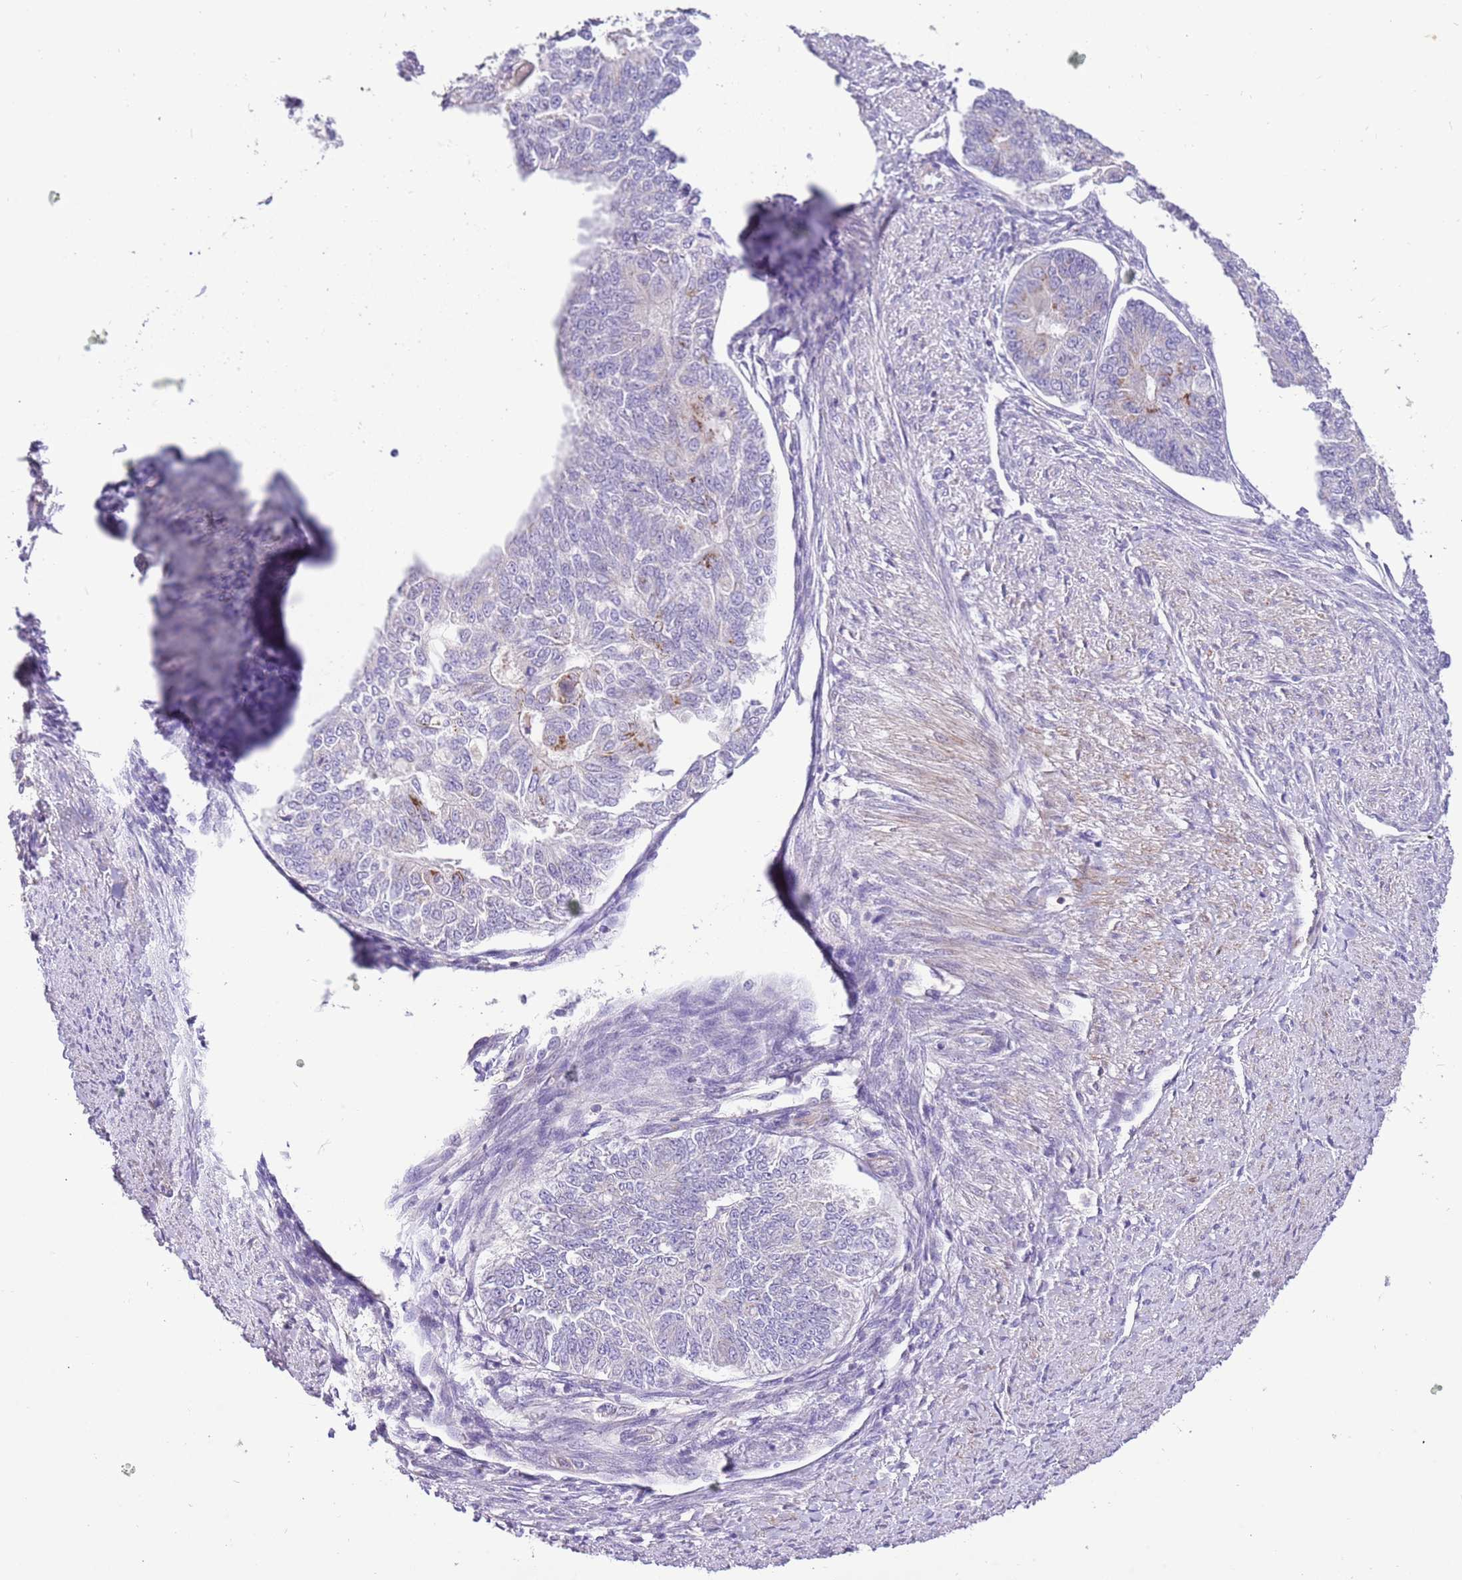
{"staining": {"intensity": "weak", "quantity": "<25%", "location": "cytoplasmic/membranous"}, "tissue": "endometrial cancer", "cell_type": "Tumor cells", "image_type": "cancer", "snomed": [{"axis": "morphology", "description": "Adenocarcinoma, NOS"}, {"axis": "topography", "description": "Endometrium"}], "caption": "Endometrial adenocarcinoma was stained to show a protein in brown. There is no significant expression in tumor cells.", "gene": "GLCE", "patient": {"sex": "female", "age": 32}}